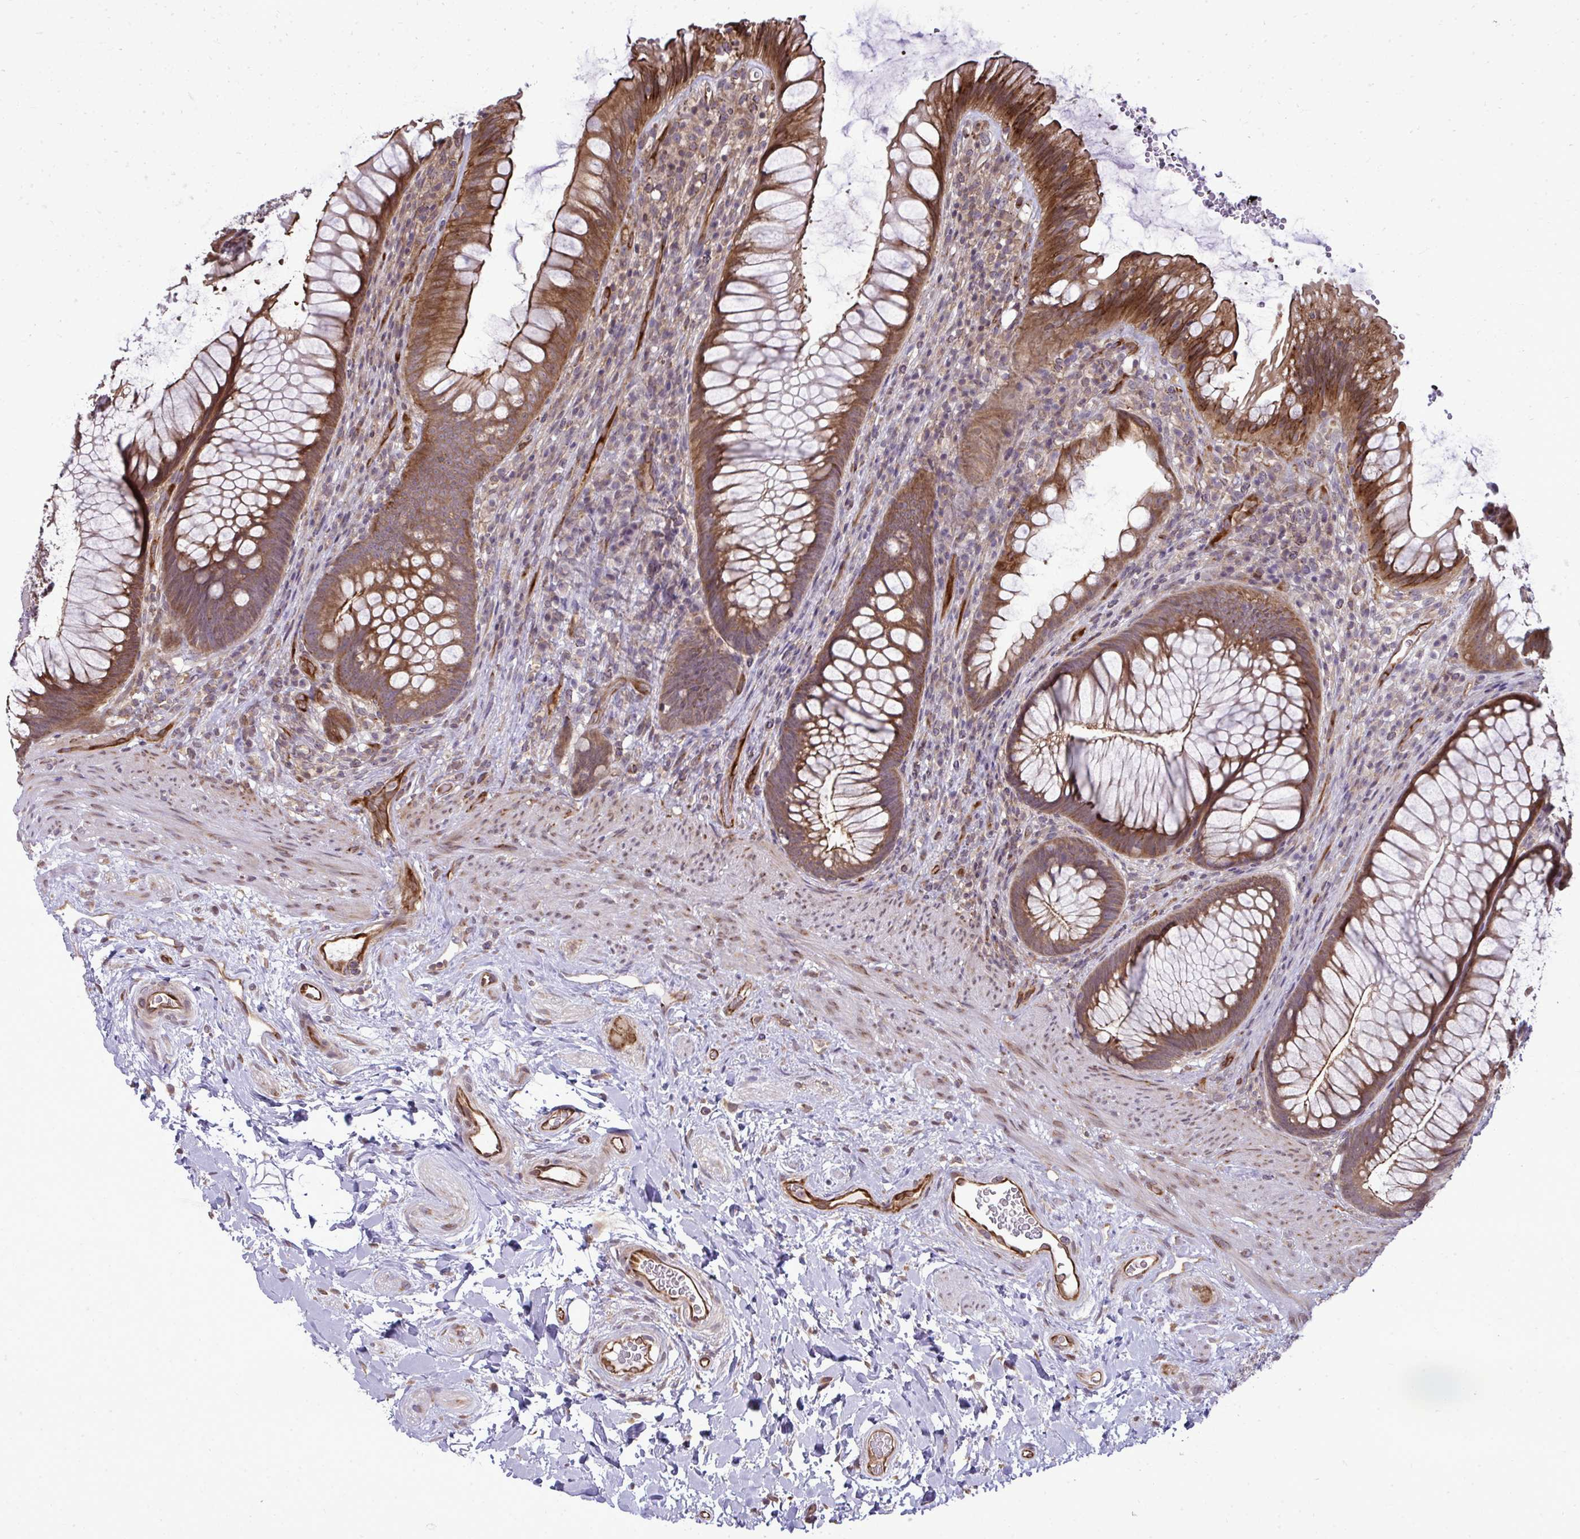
{"staining": {"intensity": "moderate", "quantity": ">75%", "location": "cytoplasmic/membranous"}, "tissue": "rectum", "cell_type": "Glandular cells", "image_type": "normal", "snomed": [{"axis": "morphology", "description": "Normal tissue, NOS"}, {"axis": "topography", "description": "Rectum"}], "caption": "The immunohistochemical stain highlights moderate cytoplasmic/membranous positivity in glandular cells of unremarkable rectum. The staining is performed using DAB brown chromogen to label protein expression. The nuclei are counter-stained blue using hematoxylin.", "gene": "FUT10", "patient": {"sex": "male", "age": 53}}